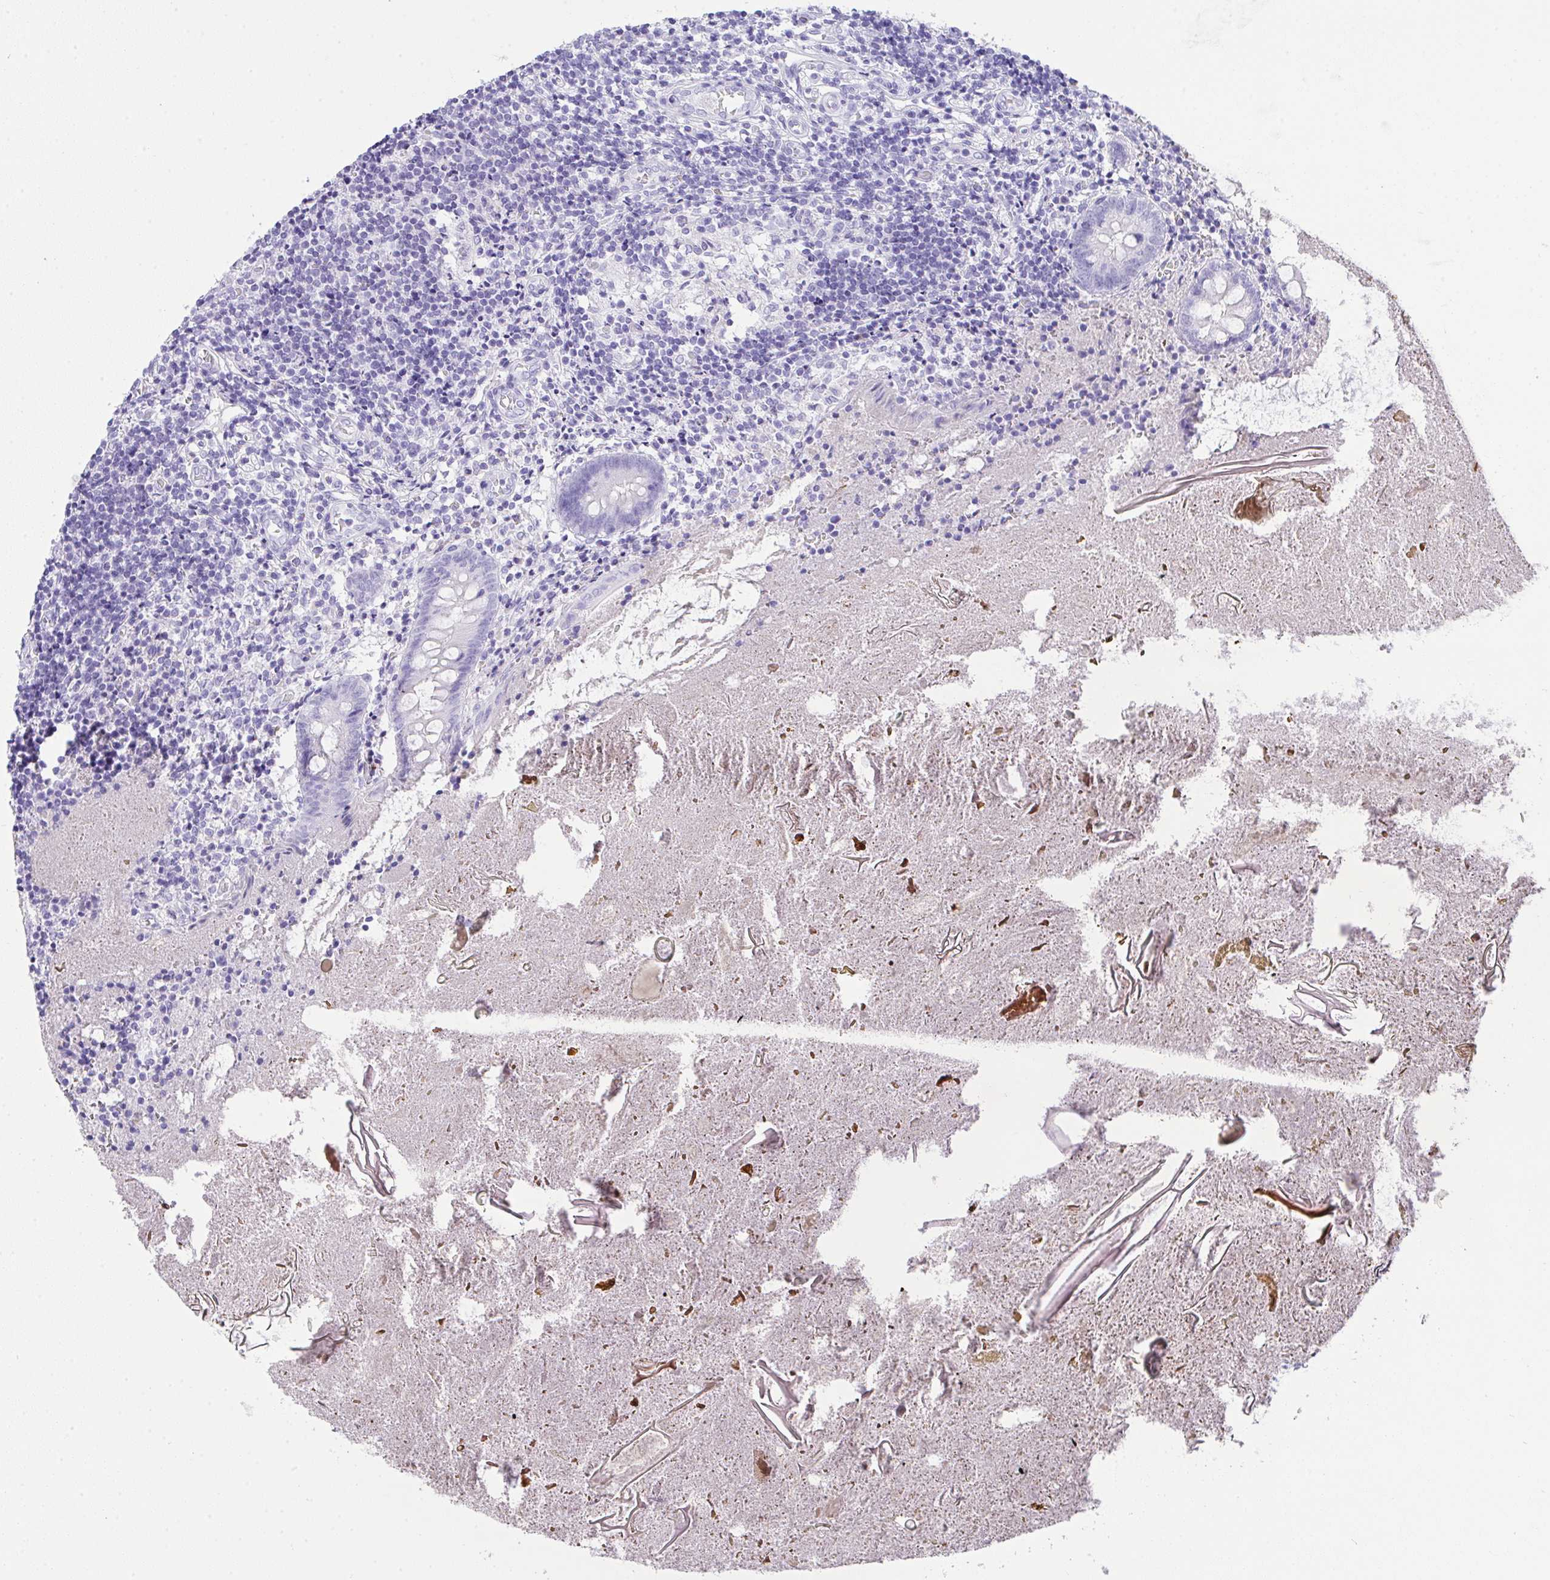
{"staining": {"intensity": "strong", "quantity": "<25%", "location": "cytoplasmic/membranous"}, "tissue": "appendix", "cell_type": "Glandular cells", "image_type": "normal", "snomed": [{"axis": "morphology", "description": "Normal tissue, NOS"}, {"axis": "topography", "description": "Appendix"}], "caption": "The image exhibits staining of normal appendix, revealing strong cytoplasmic/membranous protein positivity (brown color) within glandular cells.", "gene": "AKR1D1", "patient": {"sex": "female", "age": 17}}